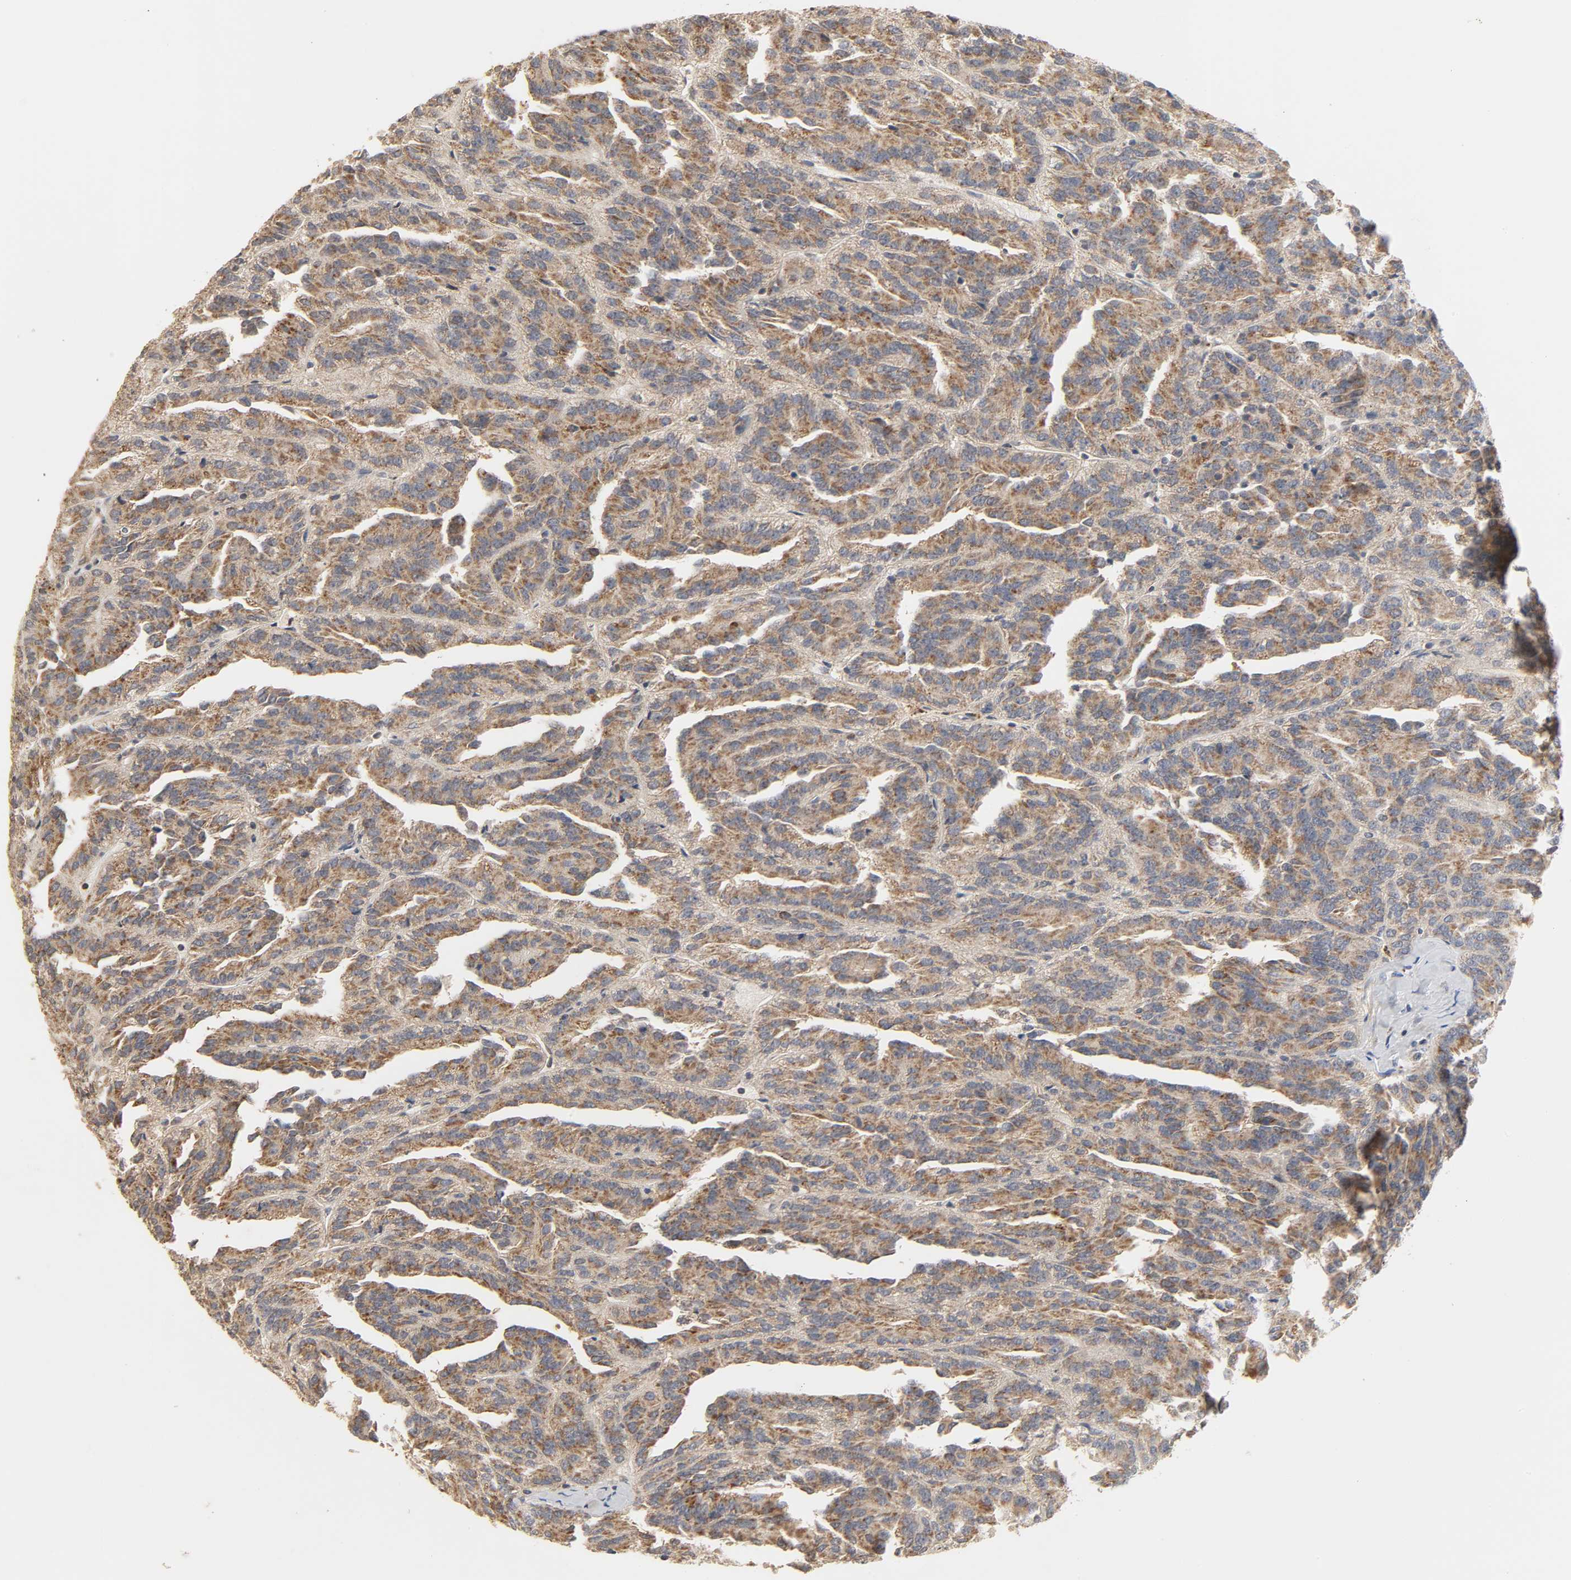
{"staining": {"intensity": "moderate", "quantity": ">75%", "location": "cytoplasmic/membranous"}, "tissue": "renal cancer", "cell_type": "Tumor cells", "image_type": "cancer", "snomed": [{"axis": "morphology", "description": "Adenocarcinoma, NOS"}, {"axis": "topography", "description": "Kidney"}], "caption": "Renal adenocarcinoma tissue shows moderate cytoplasmic/membranous staining in approximately >75% of tumor cells (Stains: DAB in brown, nuclei in blue, Microscopy: brightfield microscopy at high magnification).", "gene": "CLEC4E", "patient": {"sex": "male", "age": 46}}